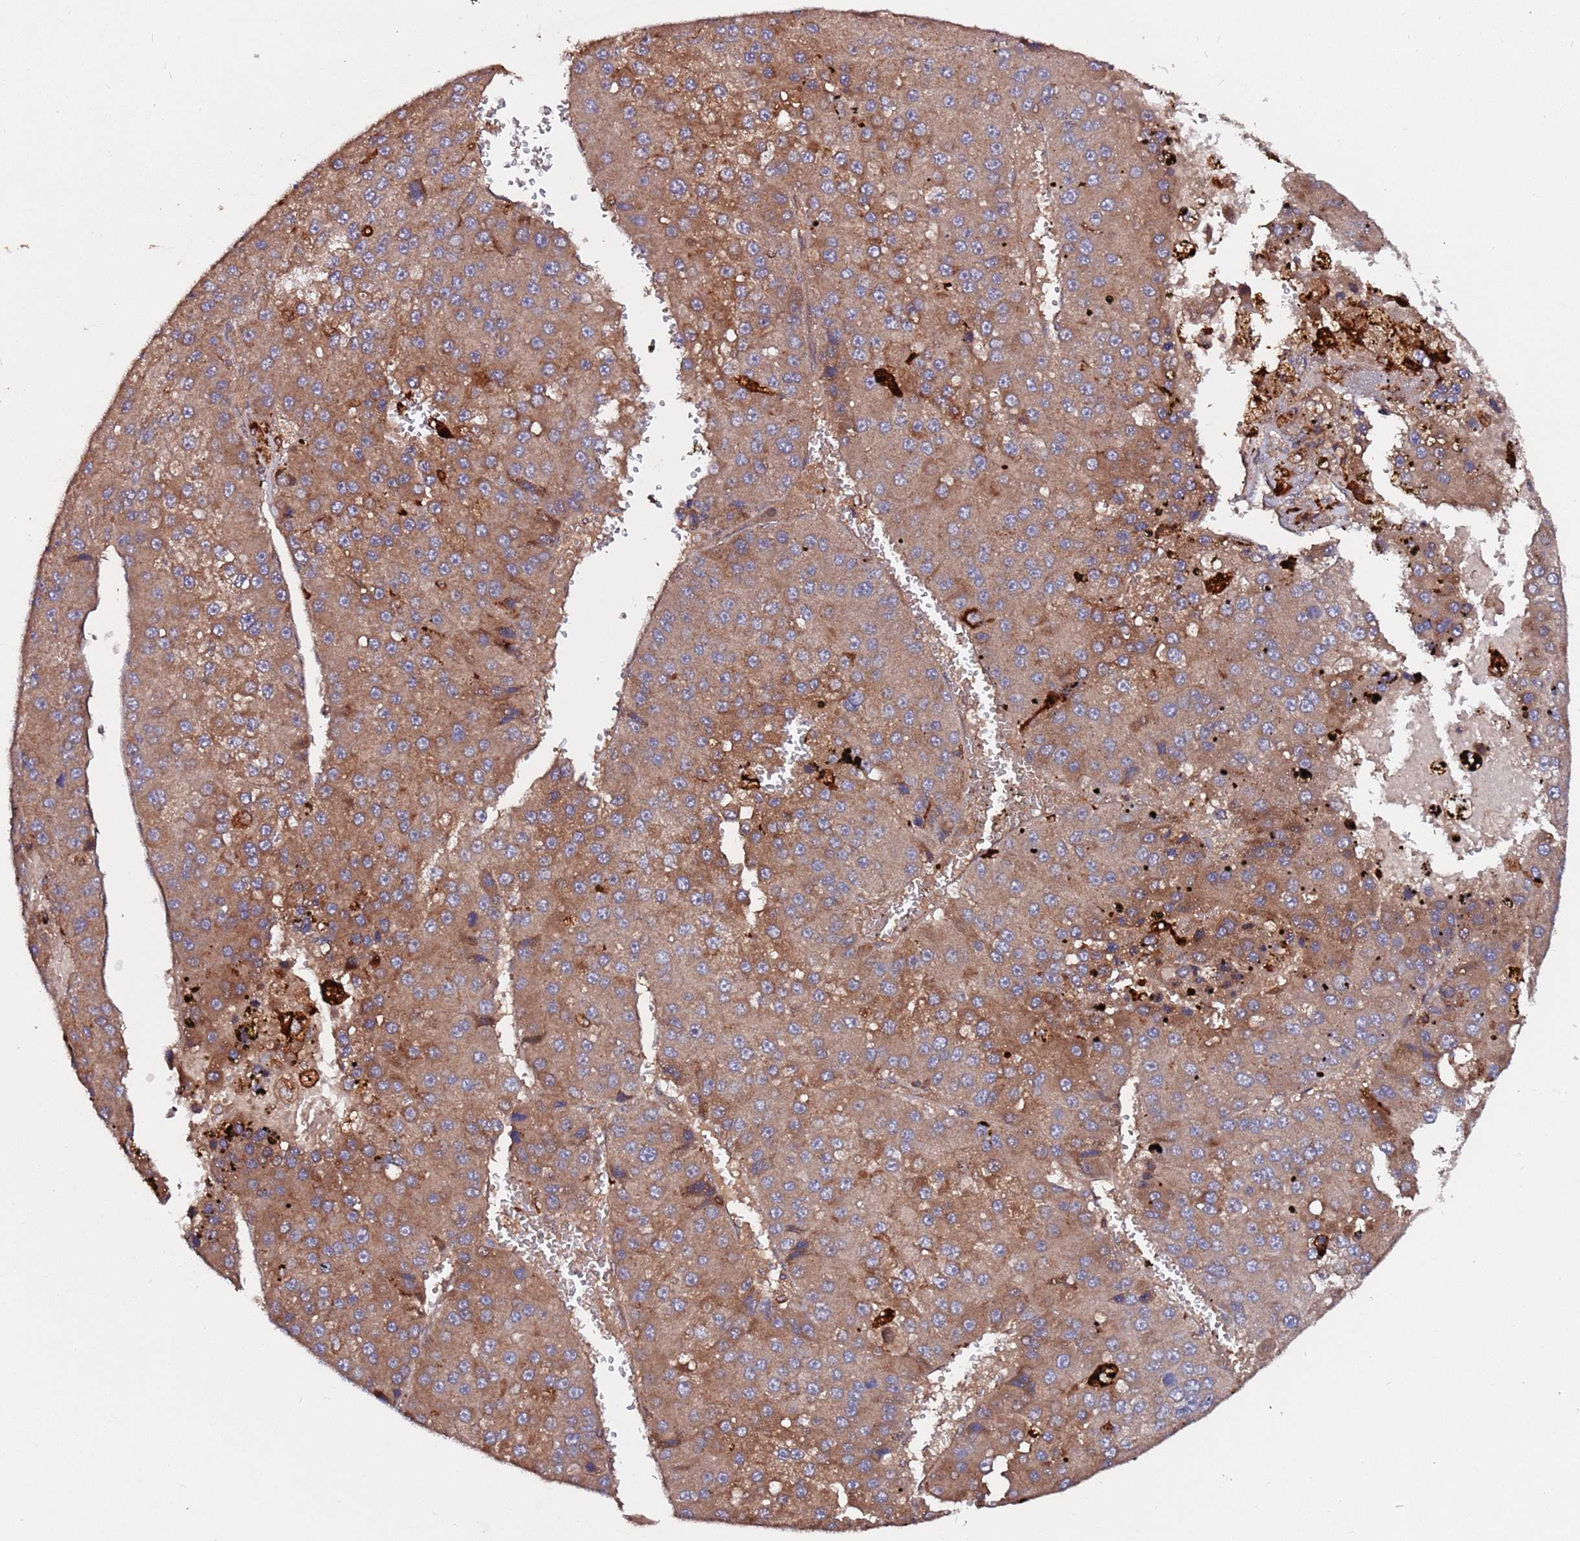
{"staining": {"intensity": "moderate", "quantity": ">75%", "location": "cytoplasmic/membranous"}, "tissue": "liver cancer", "cell_type": "Tumor cells", "image_type": "cancer", "snomed": [{"axis": "morphology", "description": "Carcinoma, Hepatocellular, NOS"}, {"axis": "topography", "description": "Liver"}], "caption": "Moderate cytoplasmic/membranous expression is seen in about >75% of tumor cells in liver cancer (hepatocellular carcinoma). The staining was performed using DAB to visualize the protein expression in brown, while the nuclei were stained in blue with hematoxylin (Magnification: 20x).", "gene": "RPS15A", "patient": {"sex": "female", "age": 73}}